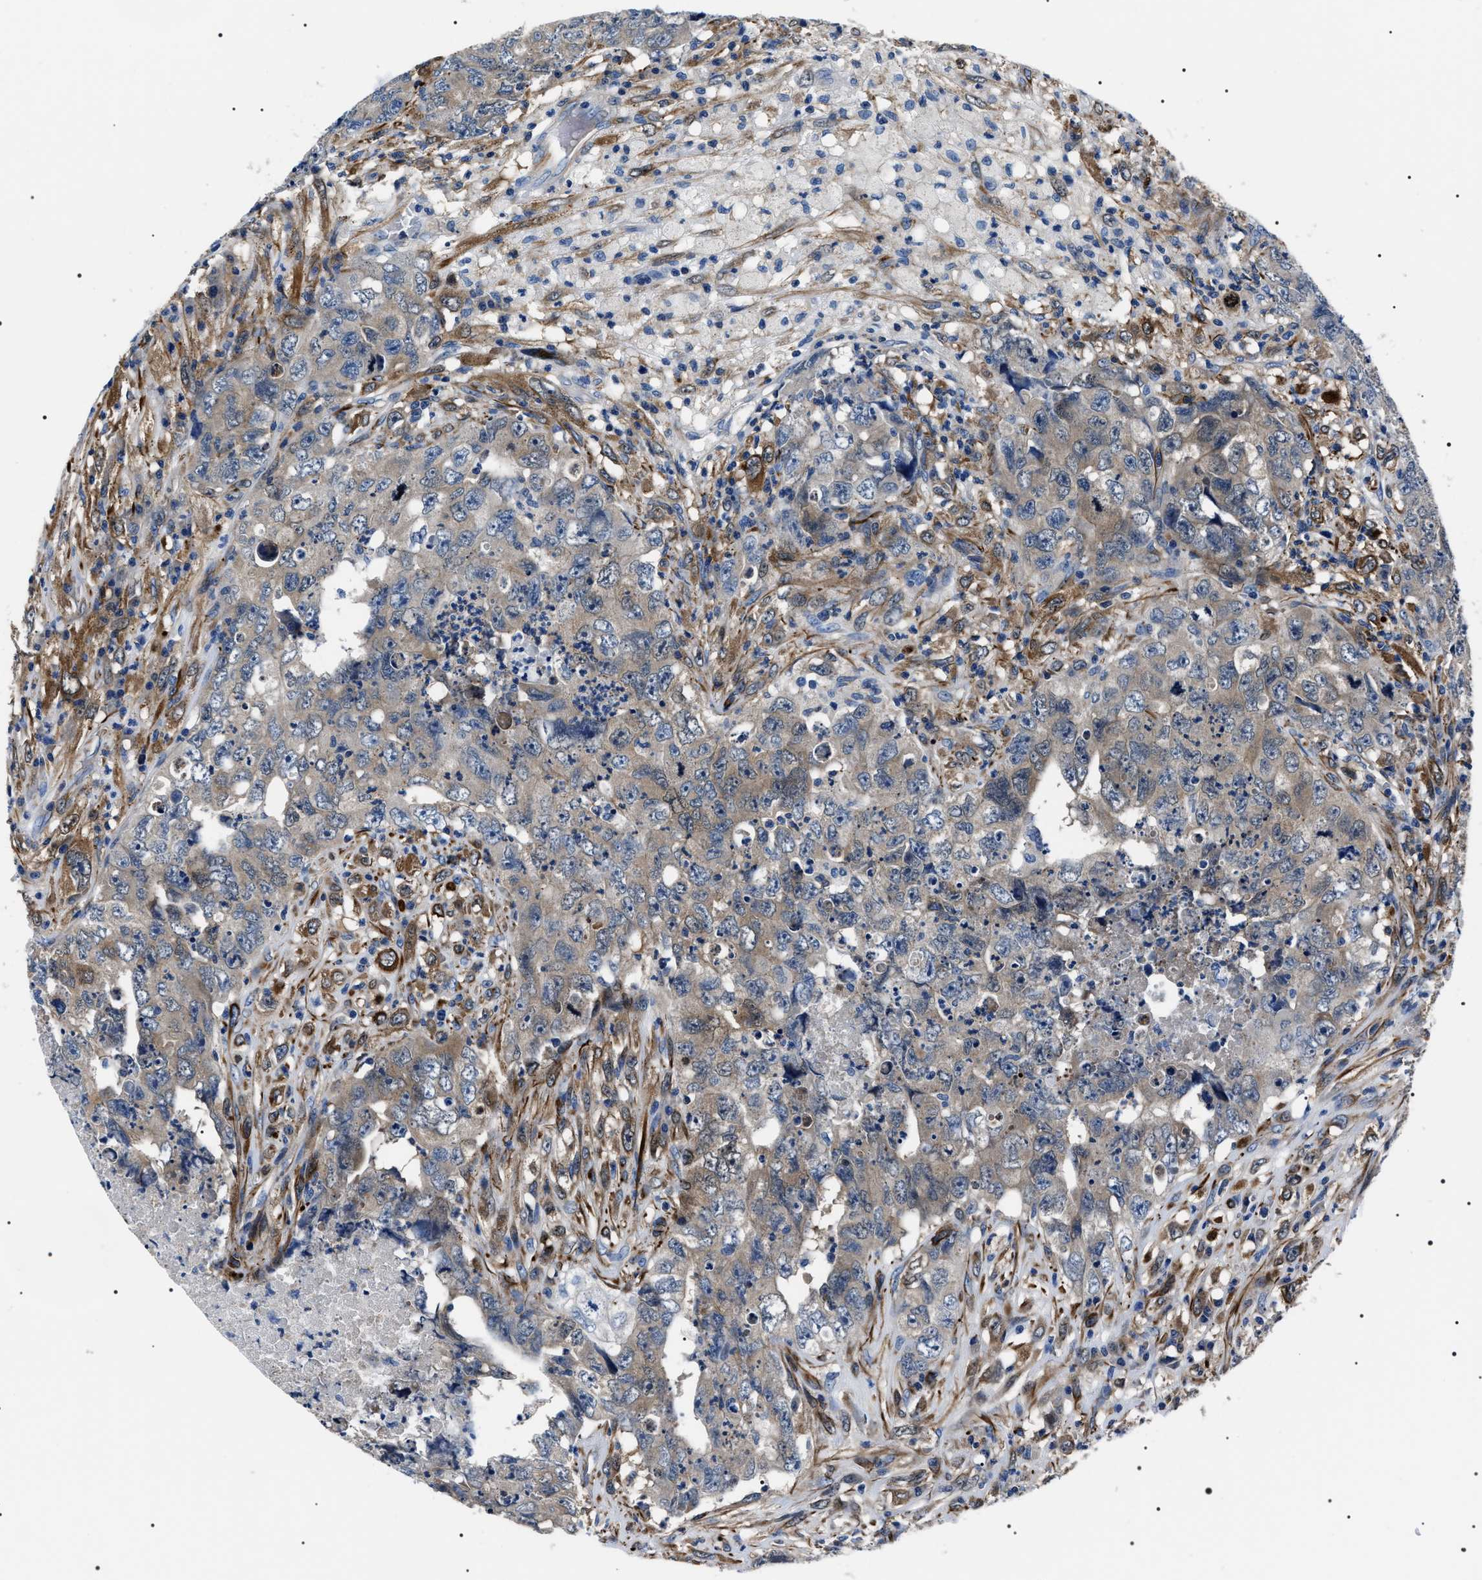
{"staining": {"intensity": "weak", "quantity": "25%-75%", "location": "cytoplasmic/membranous"}, "tissue": "testis cancer", "cell_type": "Tumor cells", "image_type": "cancer", "snomed": [{"axis": "morphology", "description": "Carcinoma, Embryonal, NOS"}, {"axis": "topography", "description": "Testis"}], "caption": "Testis cancer (embryonal carcinoma) tissue demonstrates weak cytoplasmic/membranous expression in about 25%-75% of tumor cells, visualized by immunohistochemistry. Using DAB (brown) and hematoxylin (blue) stains, captured at high magnification using brightfield microscopy.", "gene": "BAG2", "patient": {"sex": "male", "age": 32}}